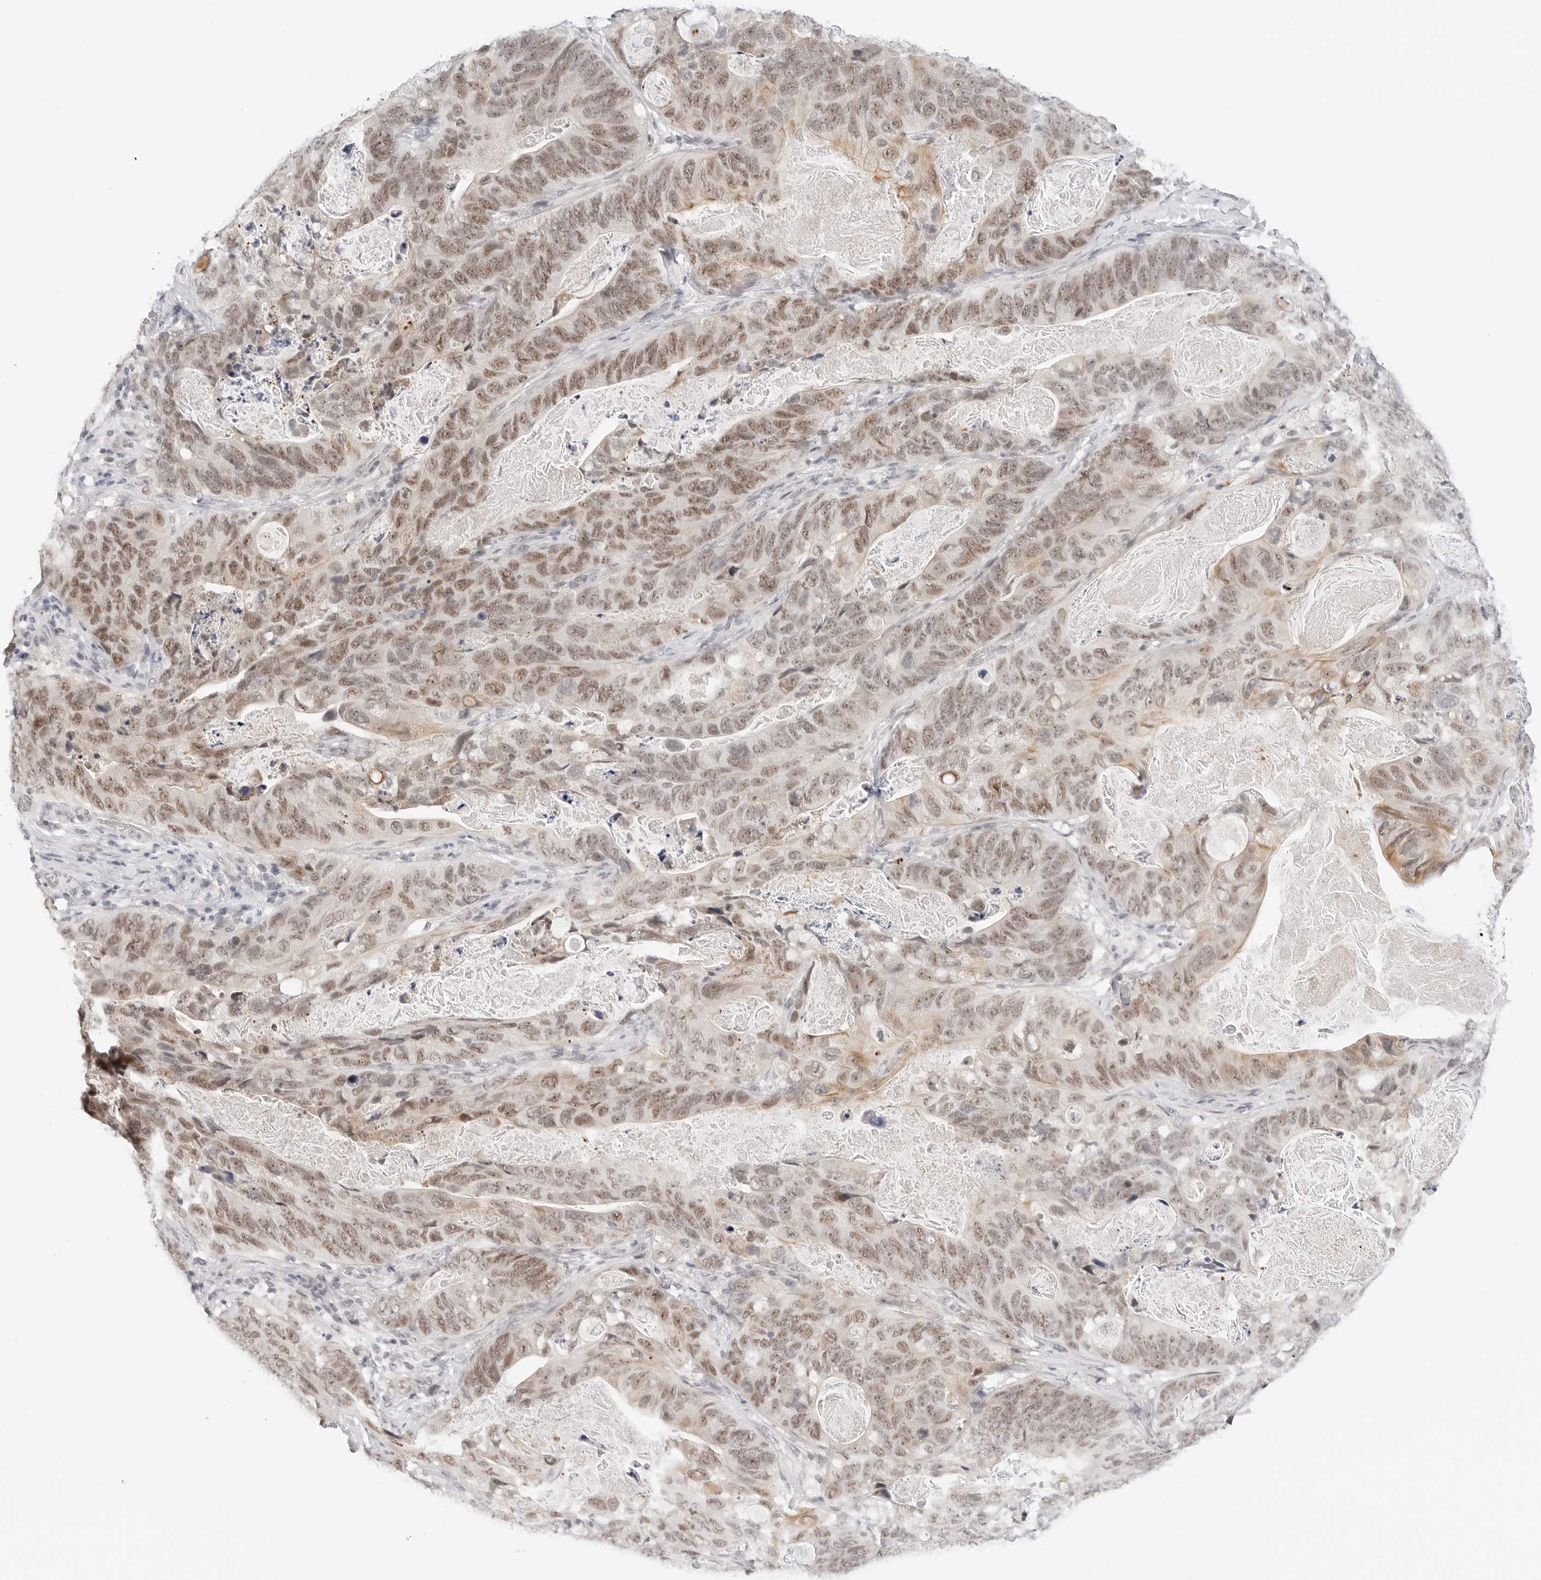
{"staining": {"intensity": "moderate", "quantity": ">75%", "location": "nuclear"}, "tissue": "stomach cancer", "cell_type": "Tumor cells", "image_type": "cancer", "snomed": [{"axis": "morphology", "description": "Normal tissue, NOS"}, {"axis": "morphology", "description": "Adenocarcinoma, NOS"}, {"axis": "topography", "description": "Stomach"}], "caption": "A photomicrograph of stomach adenocarcinoma stained for a protein displays moderate nuclear brown staining in tumor cells.", "gene": "TSEN2", "patient": {"sex": "female", "age": 89}}